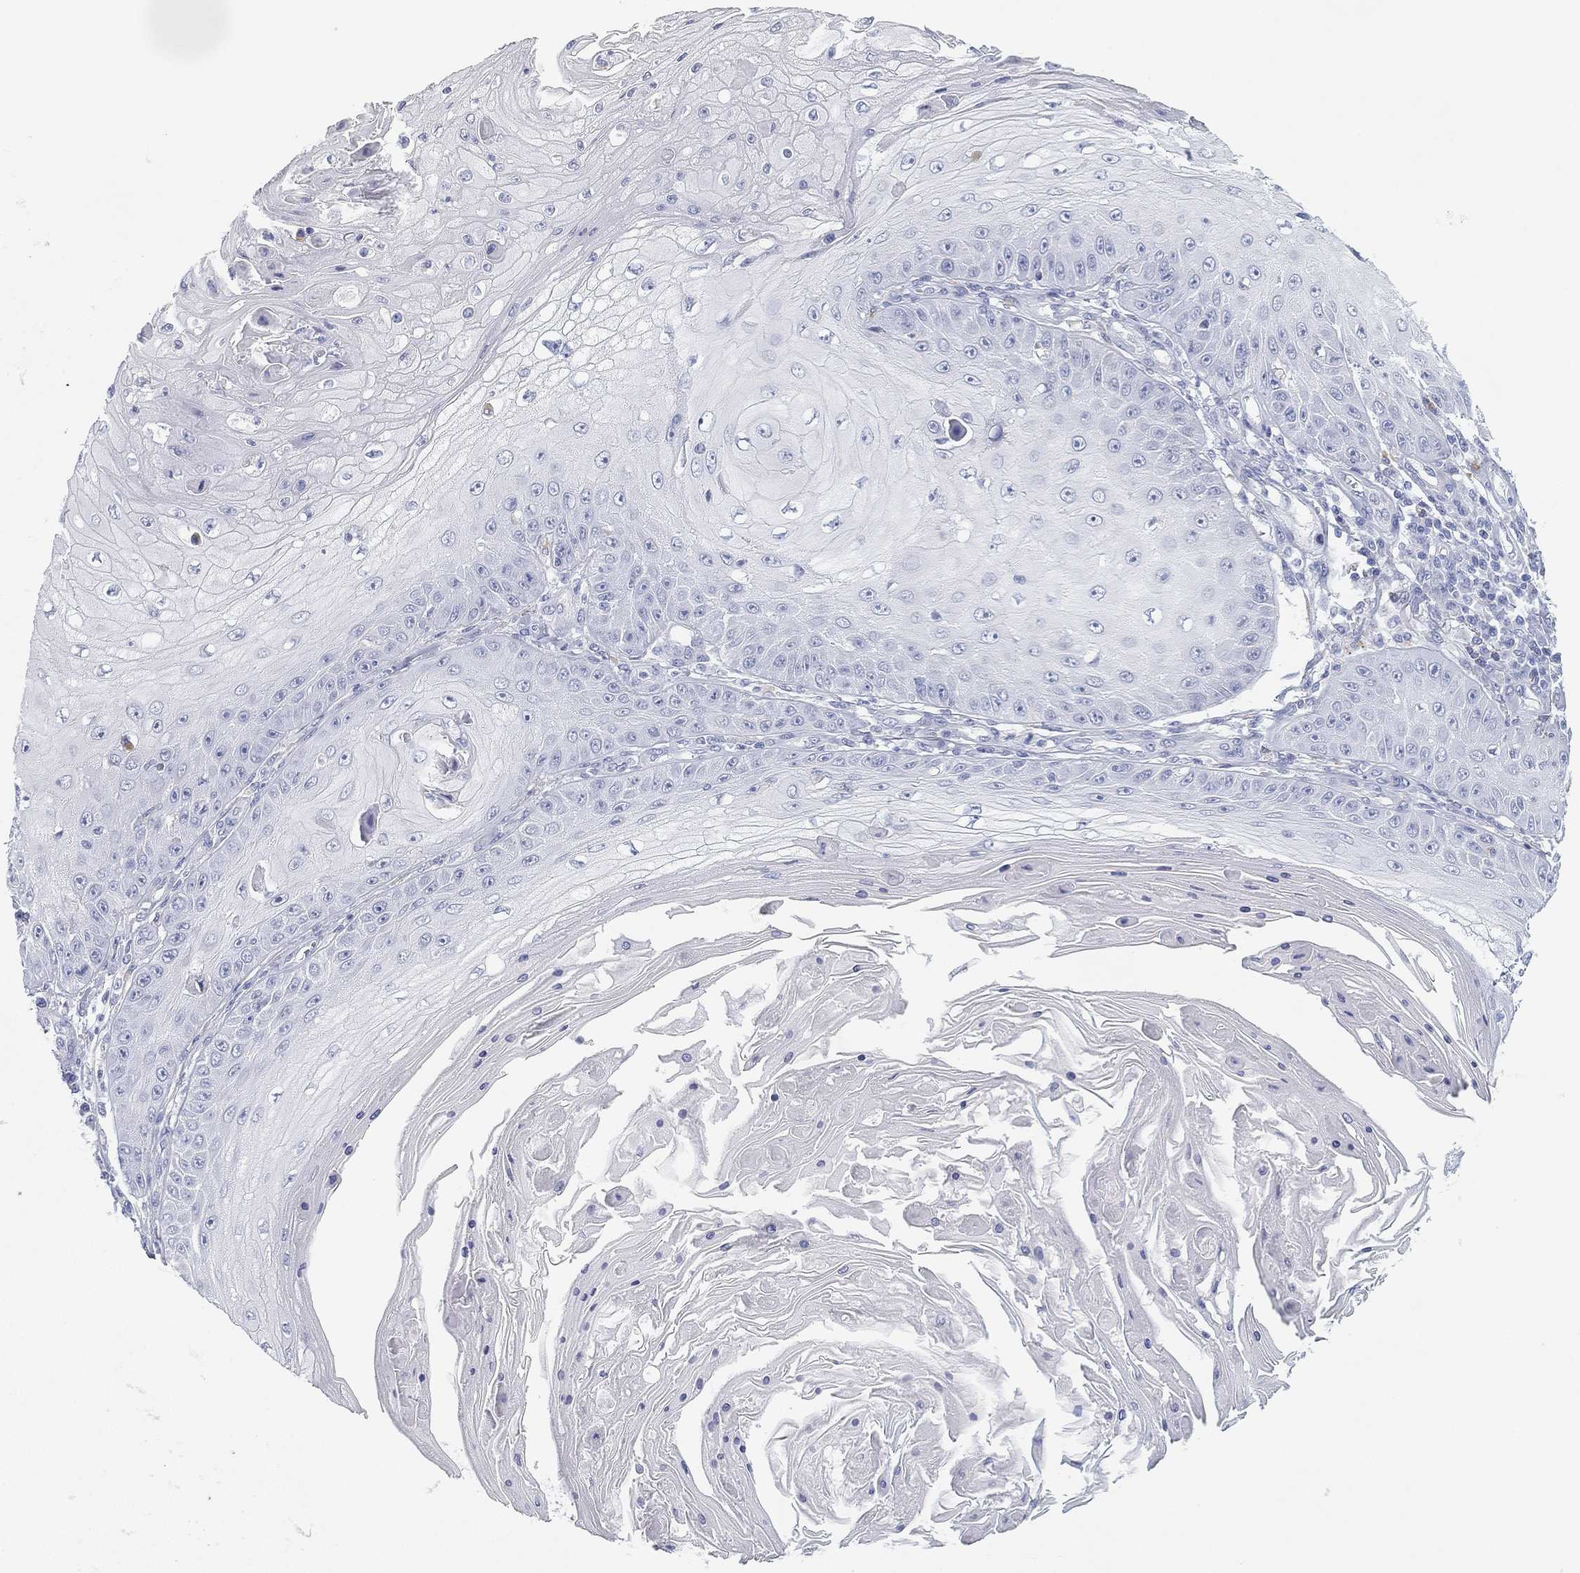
{"staining": {"intensity": "negative", "quantity": "none", "location": "none"}, "tissue": "skin cancer", "cell_type": "Tumor cells", "image_type": "cancer", "snomed": [{"axis": "morphology", "description": "Squamous cell carcinoma, NOS"}, {"axis": "topography", "description": "Skin"}], "caption": "Immunohistochemistry (IHC) histopathology image of neoplastic tissue: skin cancer stained with DAB (3,3'-diaminobenzidine) reveals no significant protein expression in tumor cells.", "gene": "GPR61", "patient": {"sex": "male", "age": 70}}